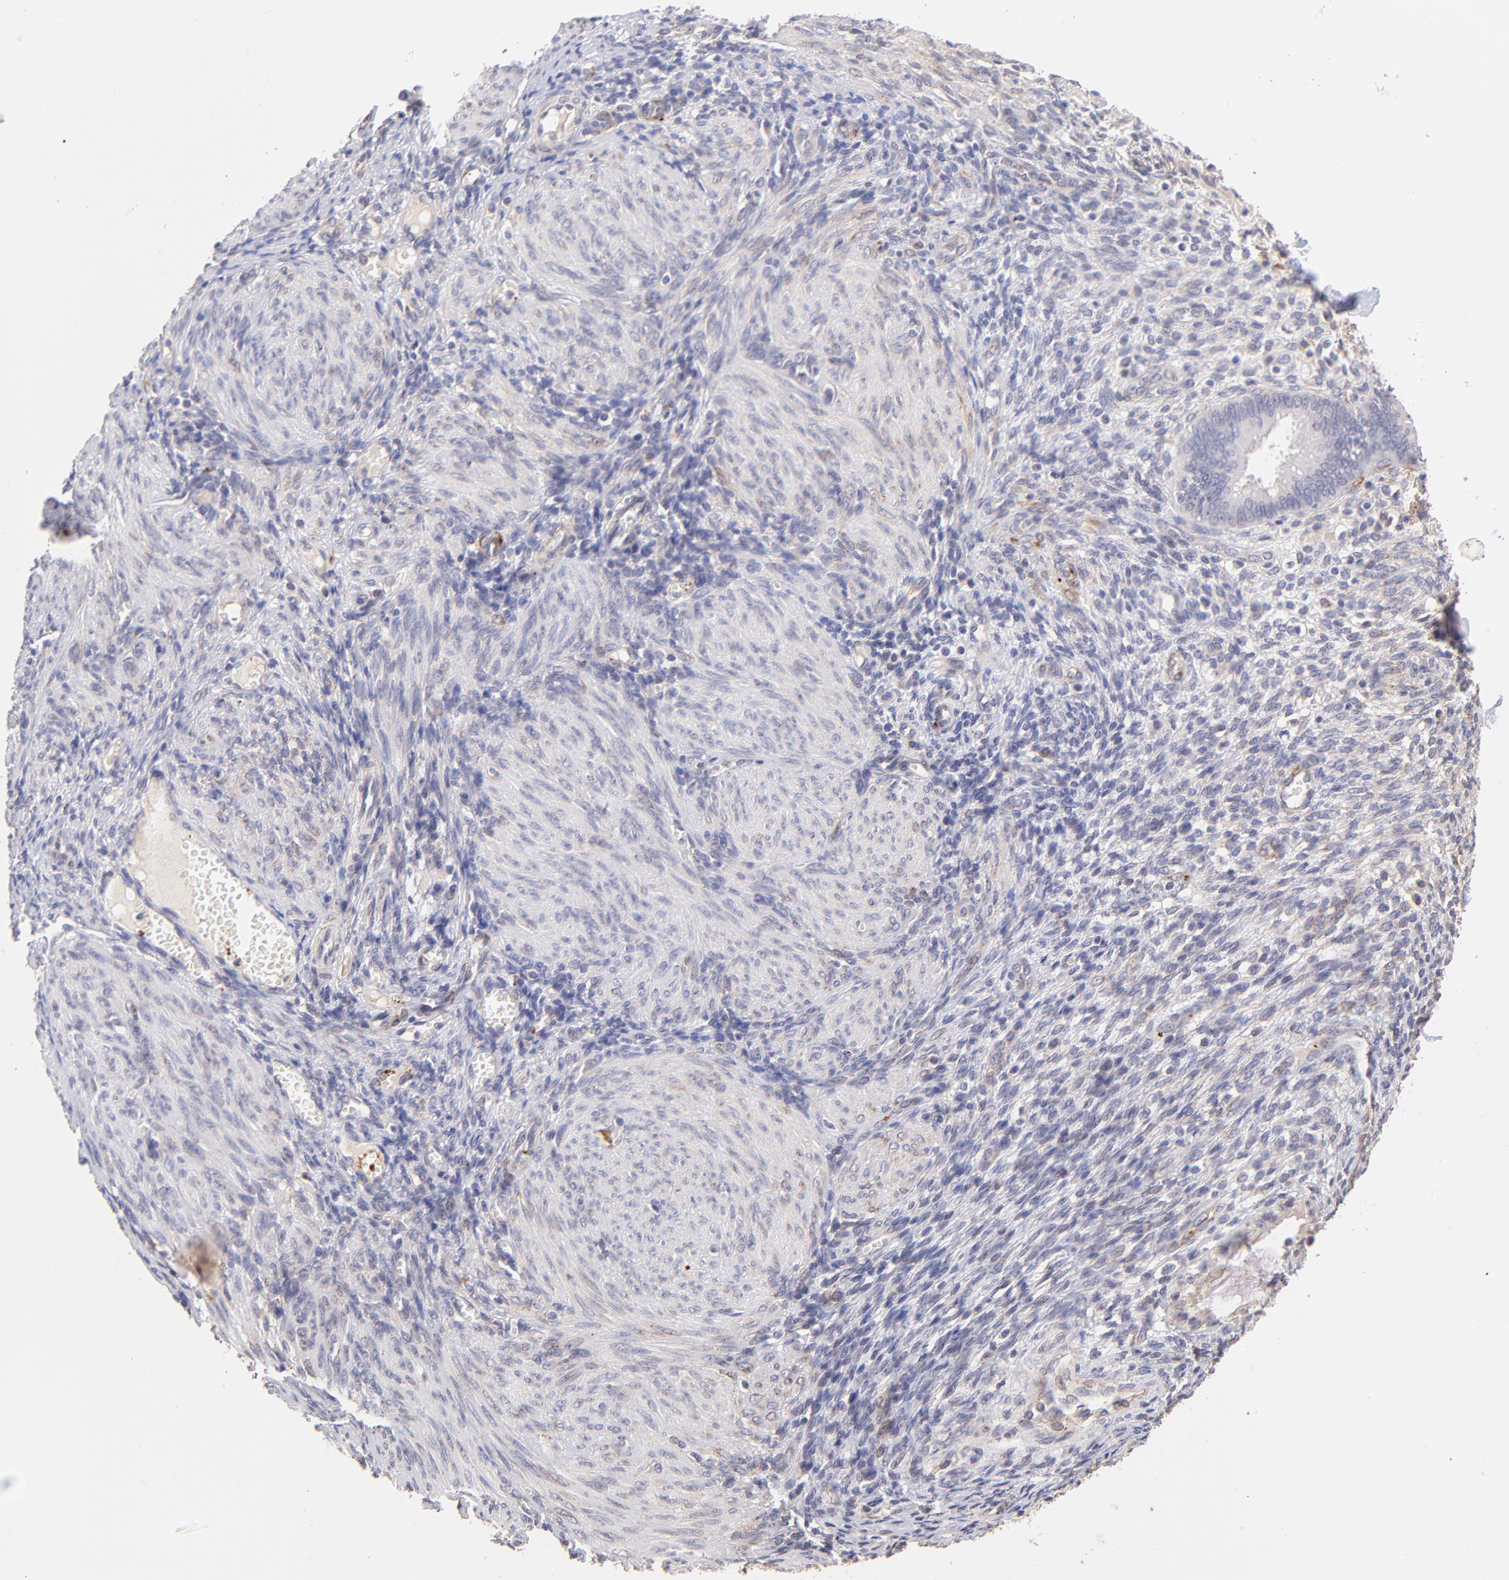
{"staining": {"intensity": "weak", "quantity": "25%-75%", "location": "cytoplasmic/membranous"}, "tissue": "endometrium", "cell_type": "Cells in endometrial stroma", "image_type": "normal", "snomed": [{"axis": "morphology", "description": "Normal tissue, NOS"}, {"axis": "topography", "description": "Endometrium"}], "caption": "Cells in endometrial stroma reveal low levels of weak cytoplasmic/membranous expression in about 25%-75% of cells in normal endometrium.", "gene": "SPARC", "patient": {"sex": "female", "age": 72}}